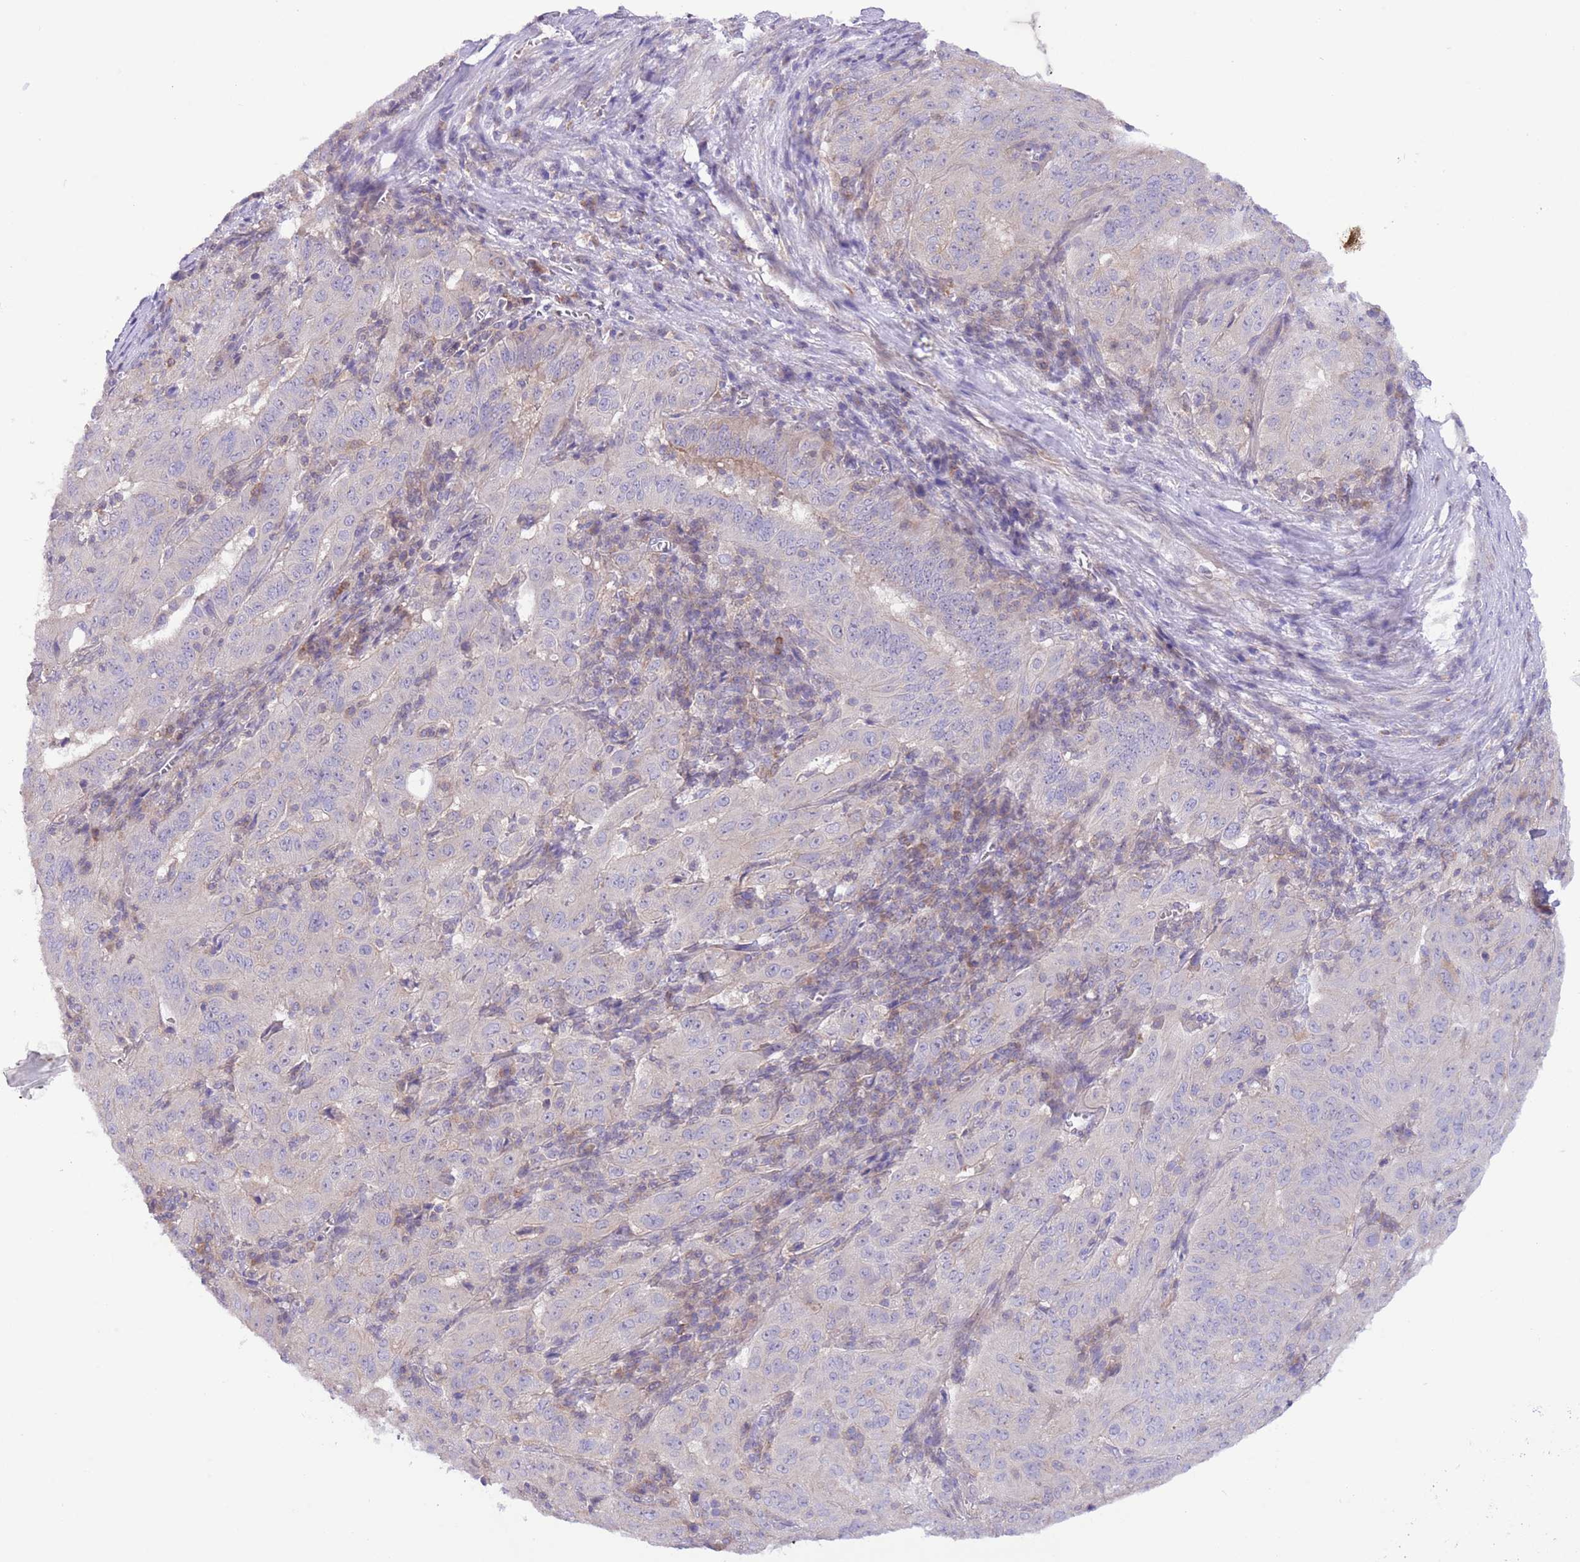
{"staining": {"intensity": "negative", "quantity": "none", "location": "none"}, "tissue": "pancreatic cancer", "cell_type": "Tumor cells", "image_type": "cancer", "snomed": [{"axis": "morphology", "description": "Adenocarcinoma, NOS"}, {"axis": "topography", "description": "Pancreas"}], "caption": "Tumor cells are negative for protein expression in human pancreatic cancer (adenocarcinoma).", "gene": "PRR32", "patient": {"sex": "male", "age": 63}}